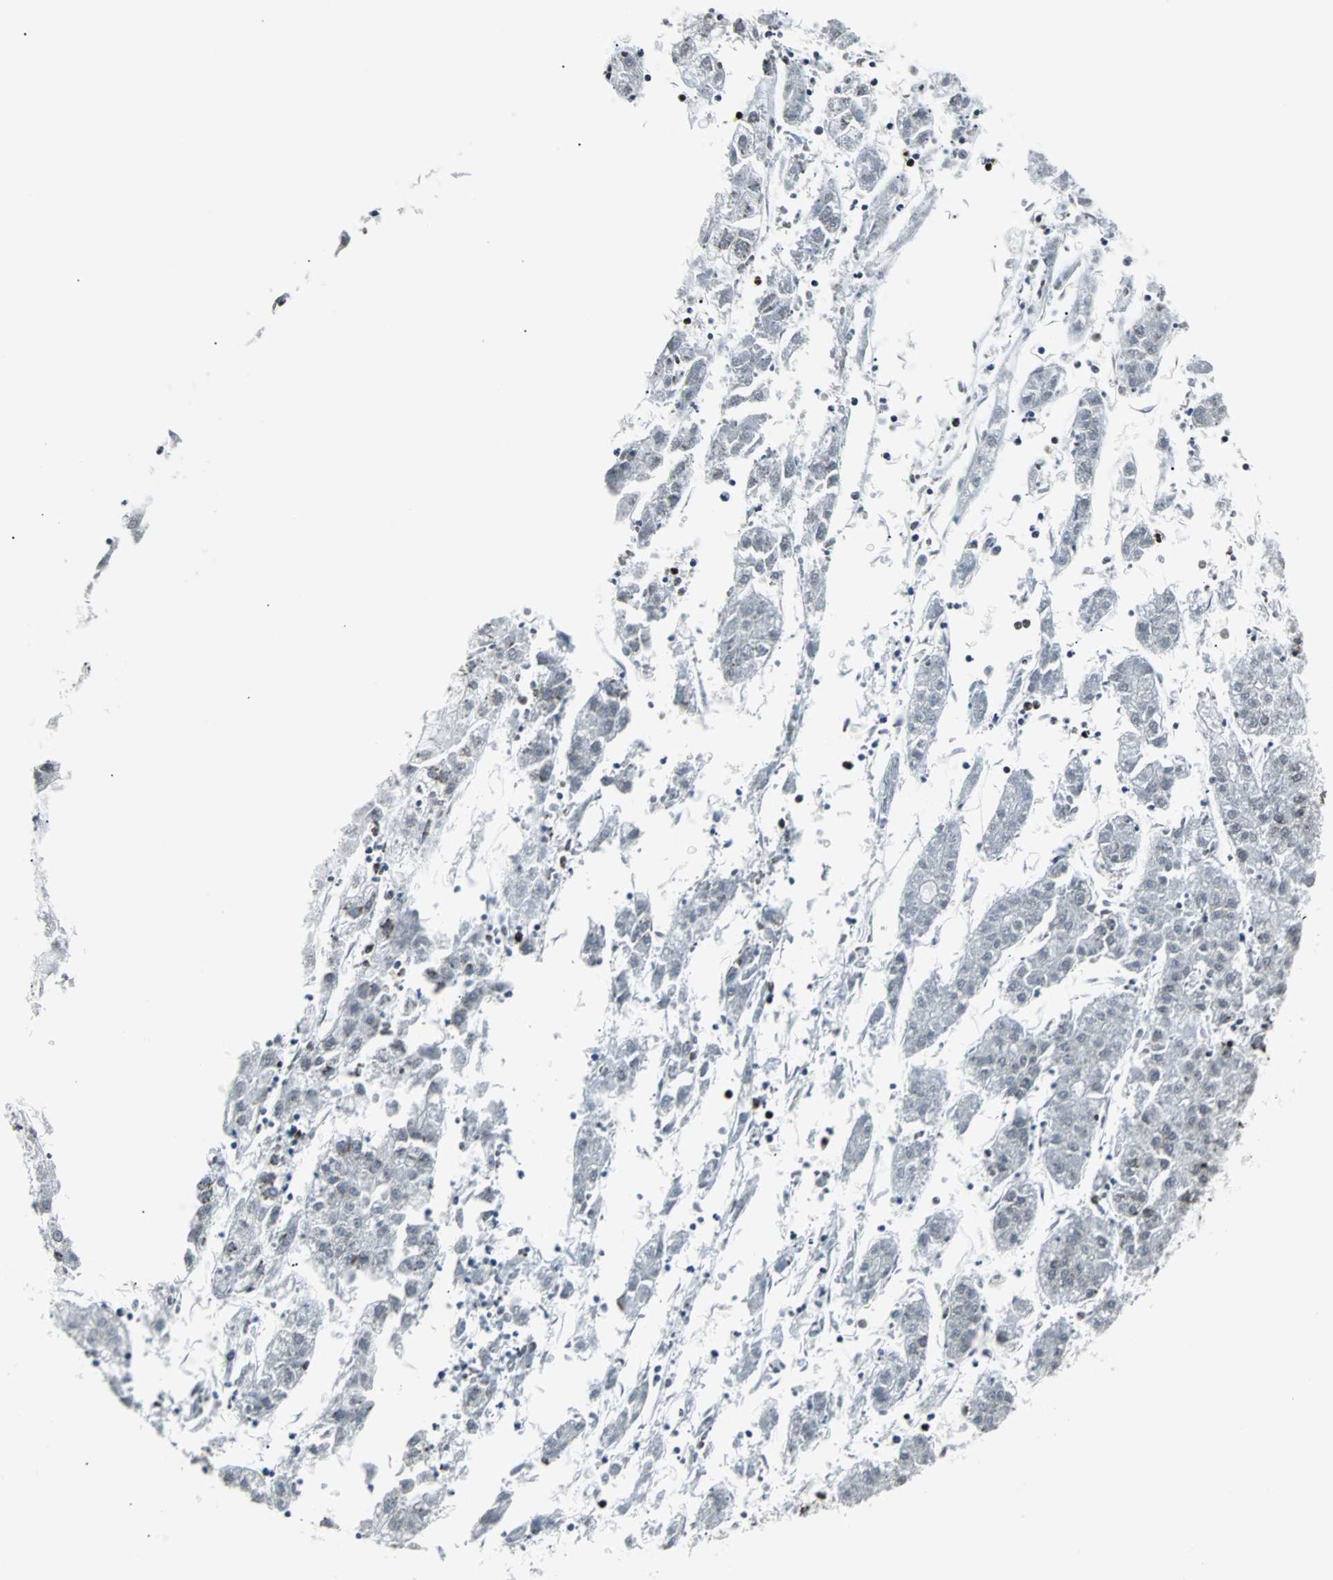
{"staining": {"intensity": "negative", "quantity": "none", "location": "none"}, "tissue": "liver cancer", "cell_type": "Tumor cells", "image_type": "cancer", "snomed": [{"axis": "morphology", "description": "Carcinoma, Hepatocellular, NOS"}, {"axis": "topography", "description": "Liver"}], "caption": "Protein analysis of hepatocellular carcinoma (liver) shows no significant positivity in tumor cells.", "gene": "ZNF131", "patient": {"sex": "male", "age": 72}}